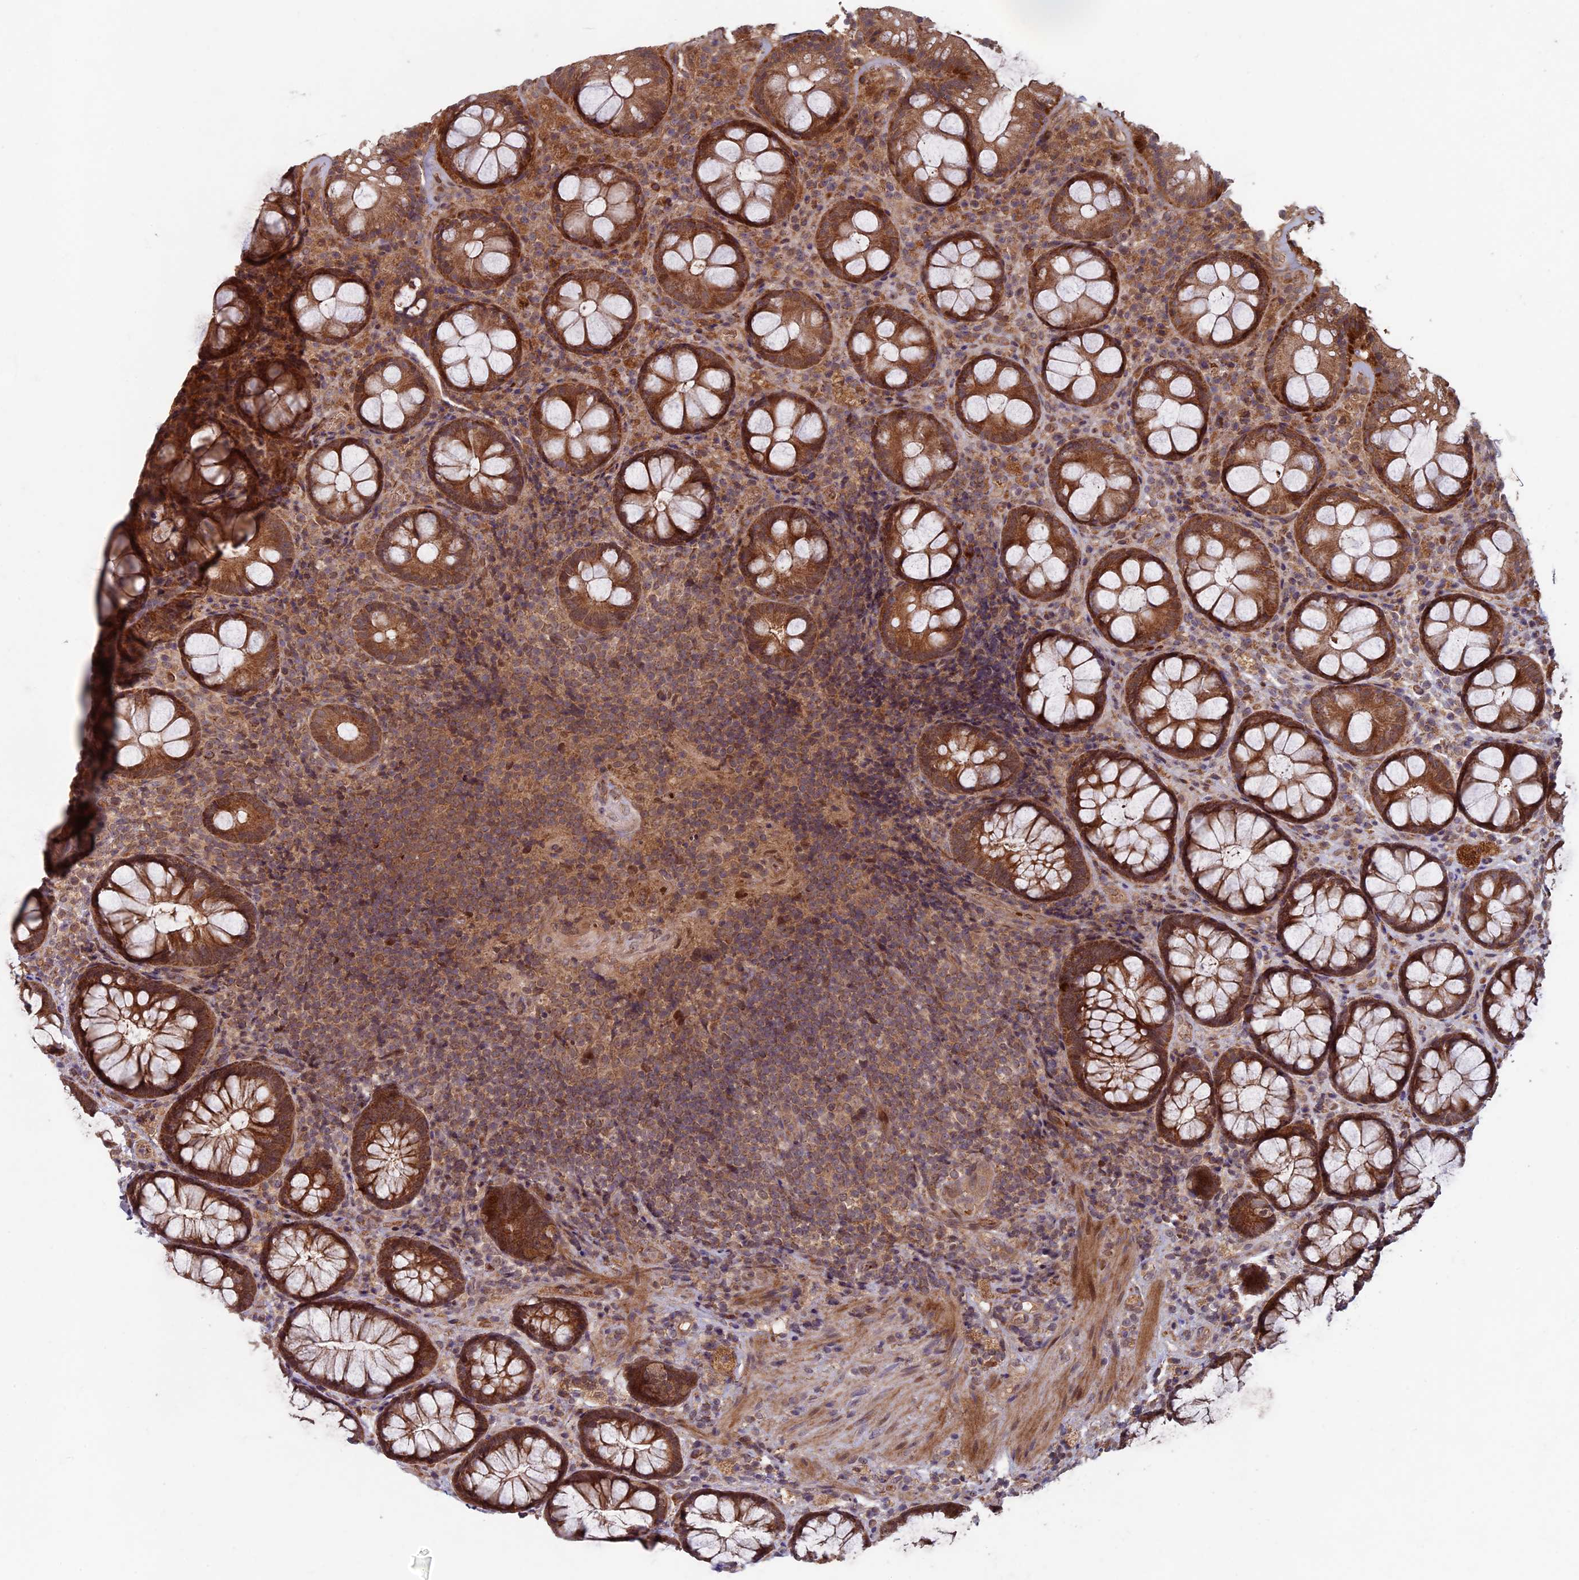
{"staining": {"intensity": "moderate", "quantity": ">75%", "location": "cytoplasmic/membranous"}, "tissue": "rectum", "cell_type": "Glandular cells", "image_type": "normal", "snomed": [{"axis": "morphology", "description": "Normal tissue, NOS"}, {"axis": "topography", "description": "Rectum"}], "caption": "Human rectum stained with a brown dye shows moderate cytoplasmic/membranous positive positivity in approximately >75% of glandular cells.", "gene": "RCCD1", "patient": {"sex": "male", "age": 83}}